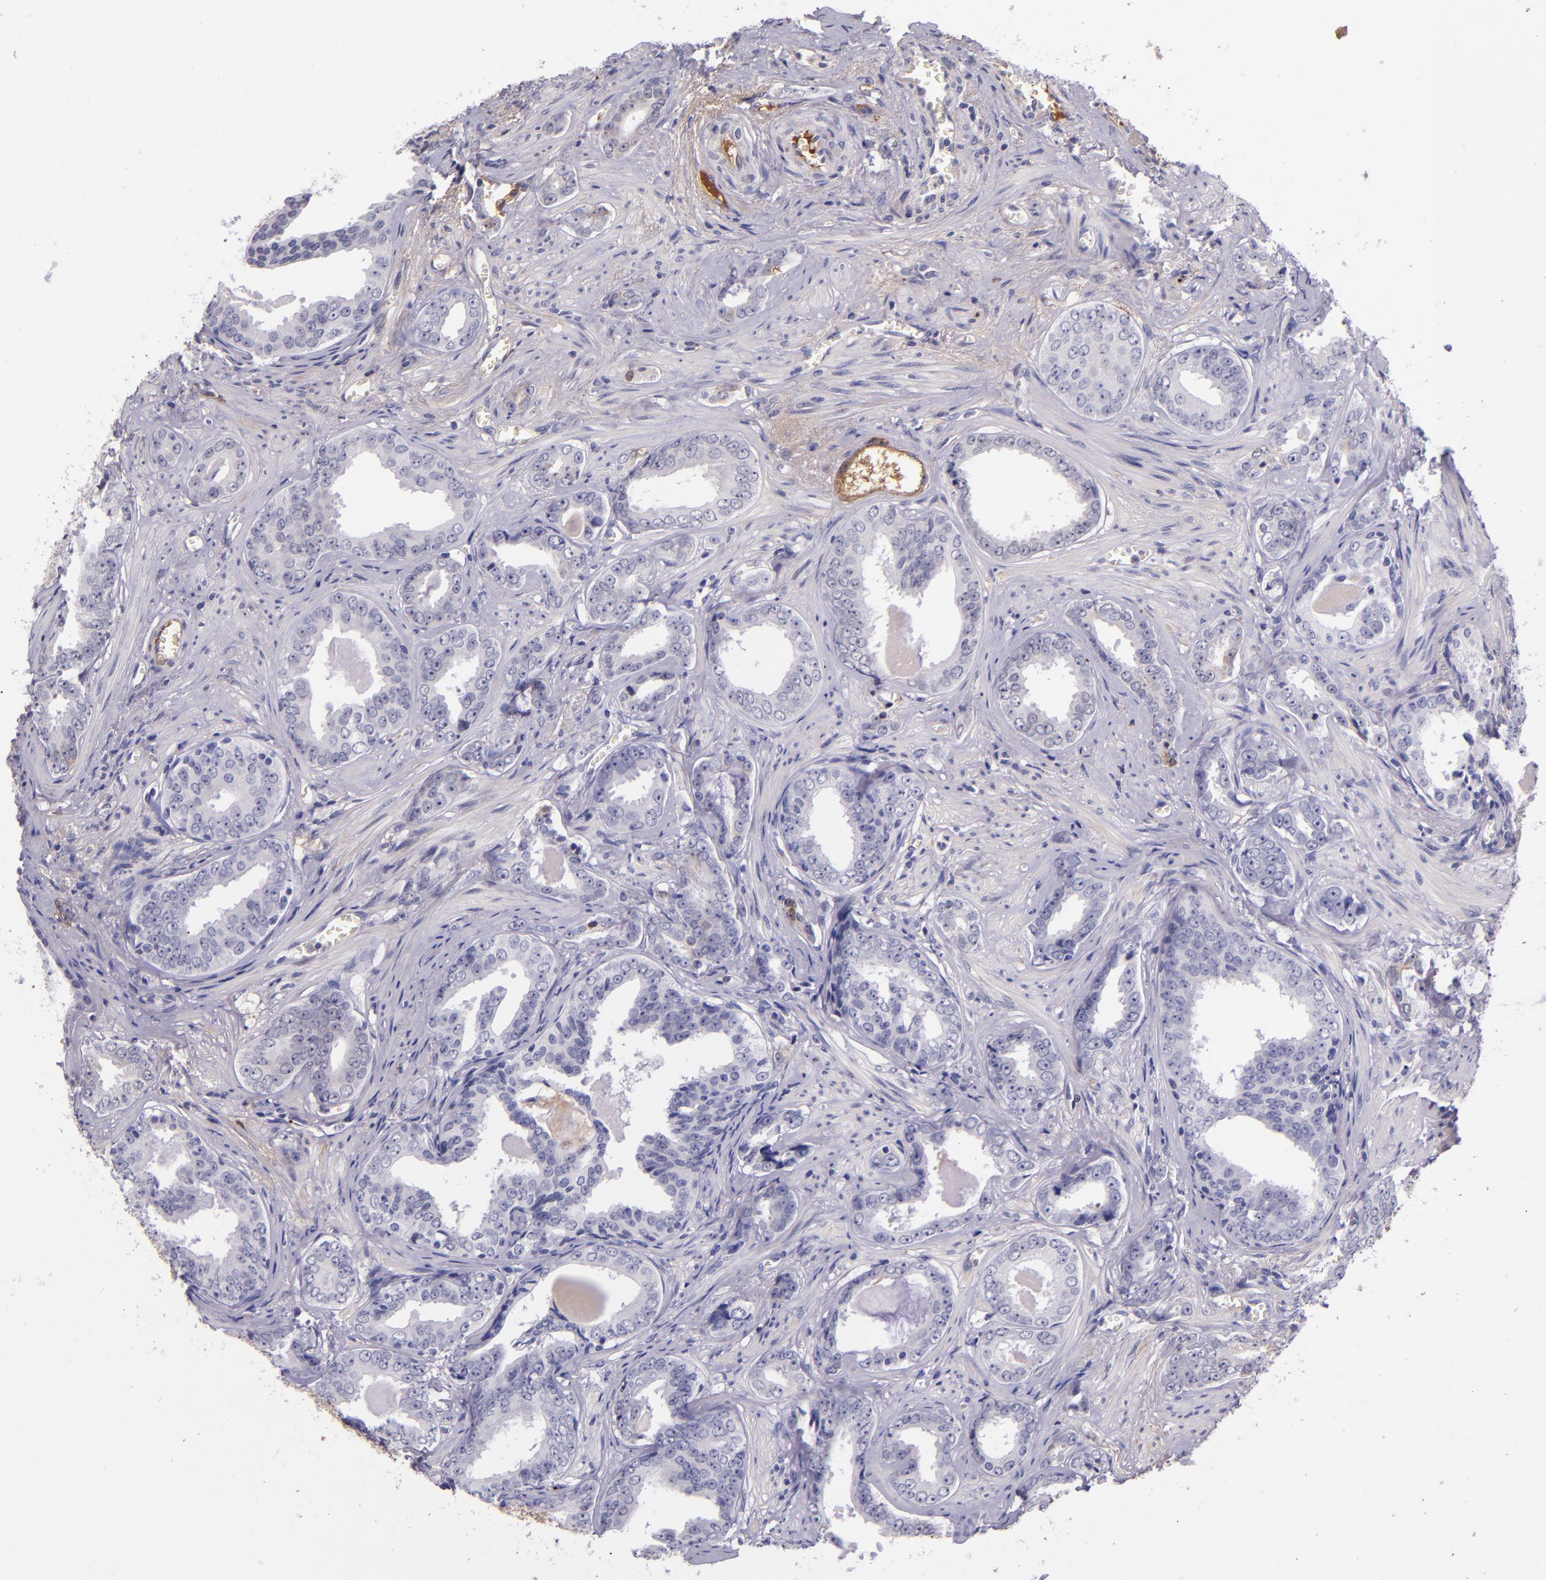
{"staining": {"intensity": "negative", "quantity": "none", "location": "none"}, "tissue": "prostate cancer", "cell_type": "Tumor cells", "image_type": "cancer", "snomed": [{"axis": "morphology", "description": "Adenocarcinoma, Medium grade"}, {"axis": "topography", "description": "Prostate"}], "caption": "IHC image of human adenocarcinoma (medium-grade) (prostate) stained for a protein (brown), which shows no positivity in tumor cells.", "gene": "KNG1", "patient": {"sex": "male", "age": 79}}